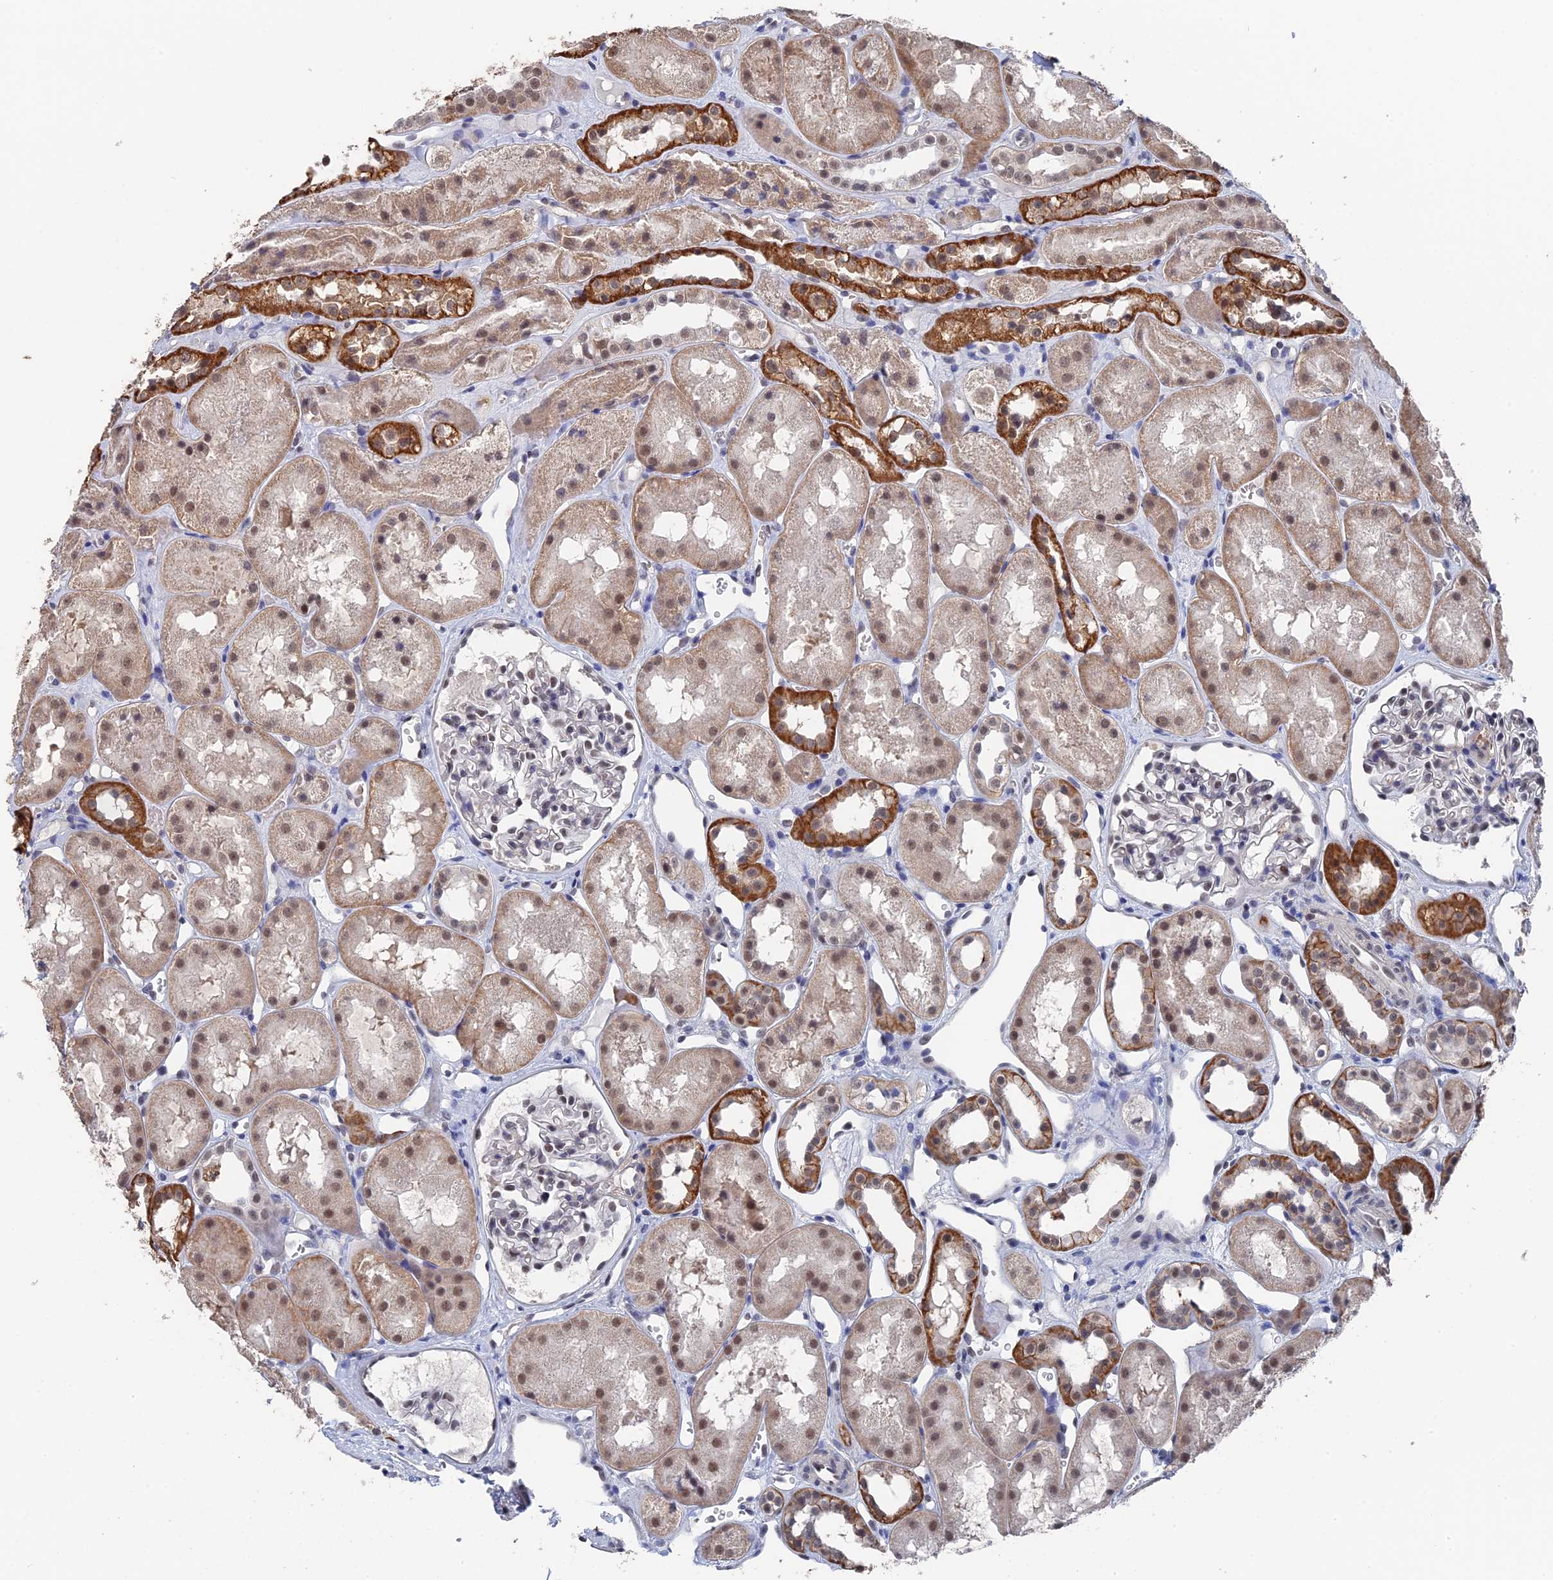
{"staining": {"intensity": "negative", "quantity": "none", "location": "none"}, "tissue": "kidney", "cell_type": "Cells in glomeruli", "image_type": "normal", "snomed": [{"axis": "morphology", "description": "Normal tissue, NOS"}, {"axis": "topography", "description": "Kidney"}], "caption": "High magnification brightfield microscopy of benign kidney stained with DAB (brown) and counterstained with hematoxylin (blue): cells in glomeruli show no significant expression. The staining is performed using DAB (3,3'-diaminobenzidine) brown chromogen with nuclei counter-stained in using hematoxylin.", "gene": "TSSC4", "patient": {"sex": "male", "age": 16}}